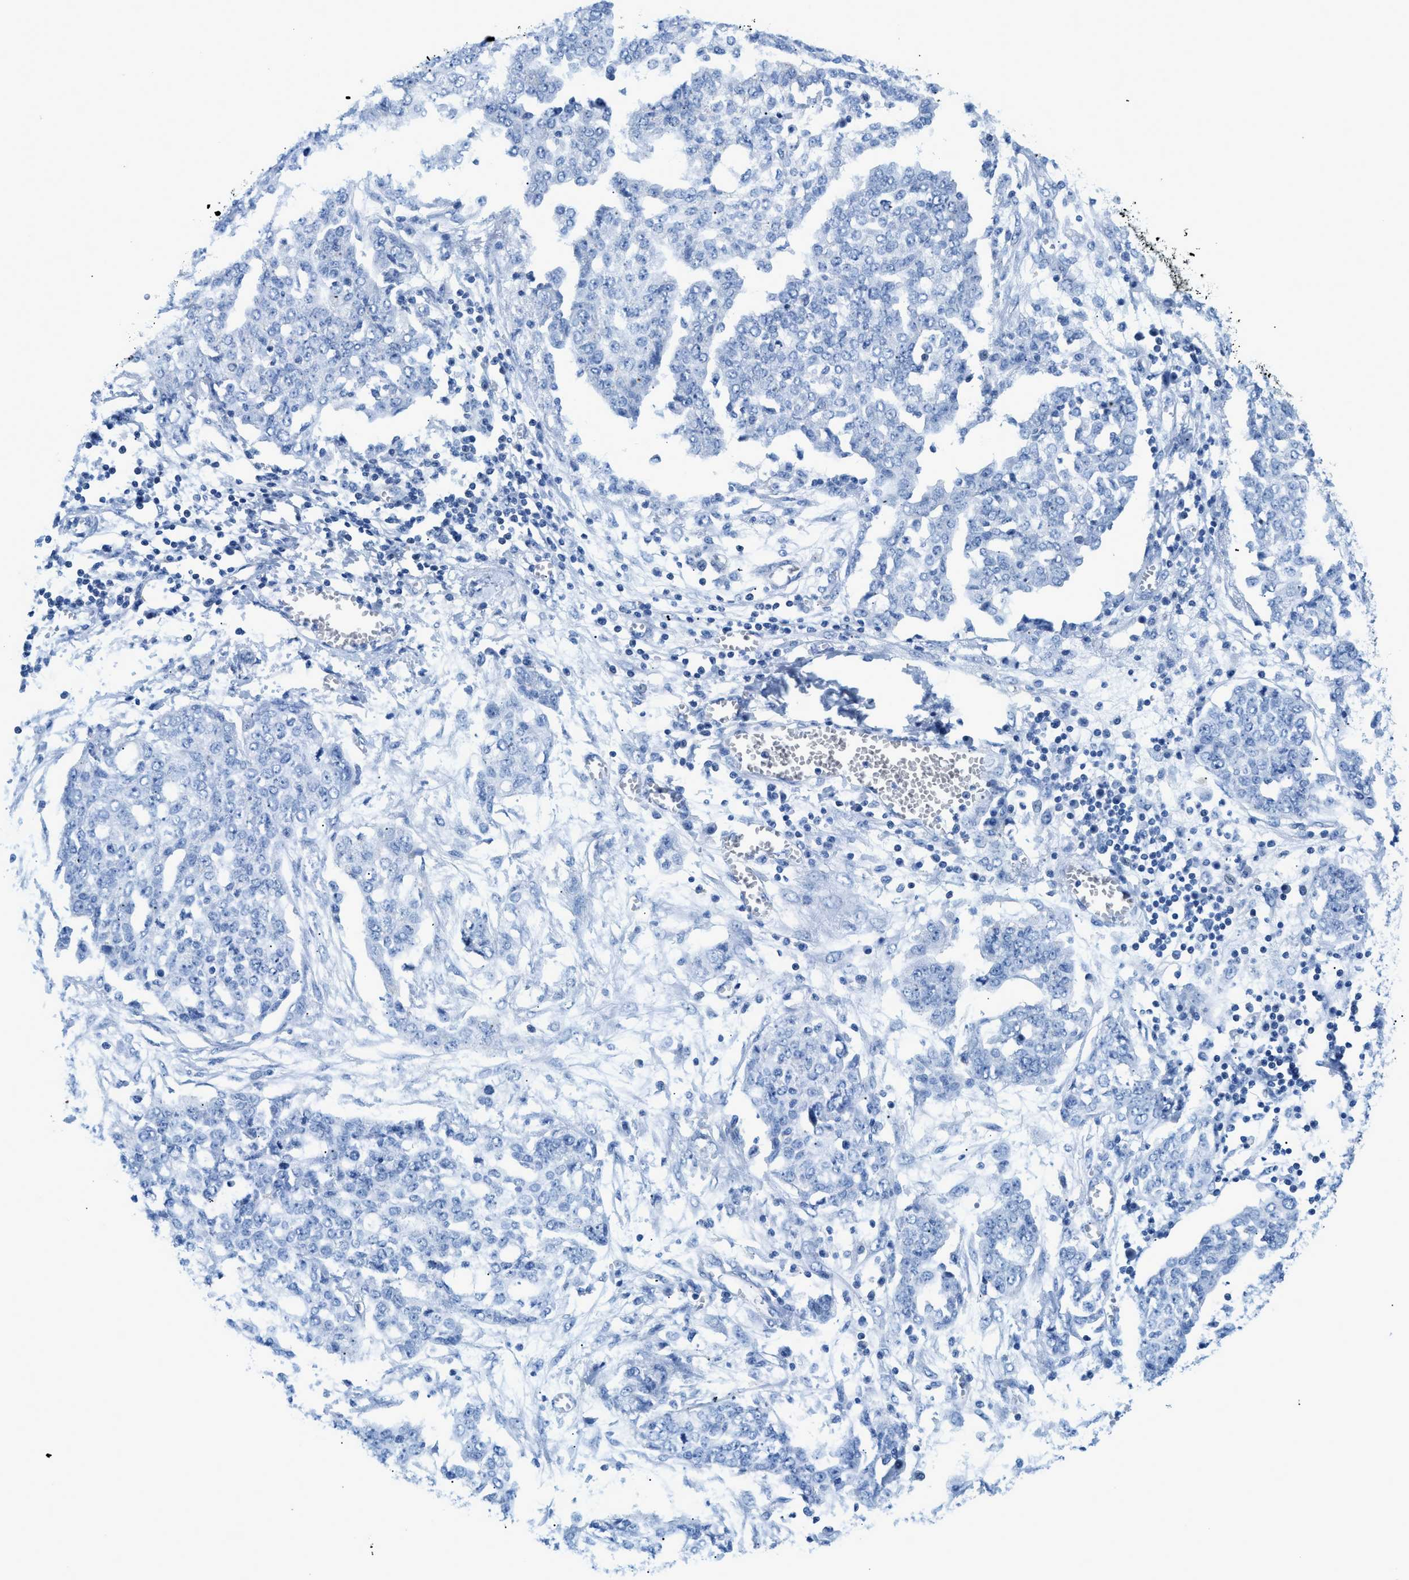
{"staining": {"intensity": "negative", "quantity": "none", "location": "none"}, "tissue": "ovarian cancer", "cell_type": "Tumor cells", "image_type": "cancer", "snomed": [{"axis": "morphology", "description": "Cystadenocarcinoma, serous, NOS"}, {"axis": "topography", "description": "Soft tissue"}, {"axis": "topography", "description": "Ovary"}], "caption": "A high-resolution photomicrograph shows immunohistochemistry staining of ovarian serous cystadenocarcinoma, which exhibits no significant staining in tumor cells.", "gene": "FDCSP", "patient": {"sex": "female", "age": 57}}